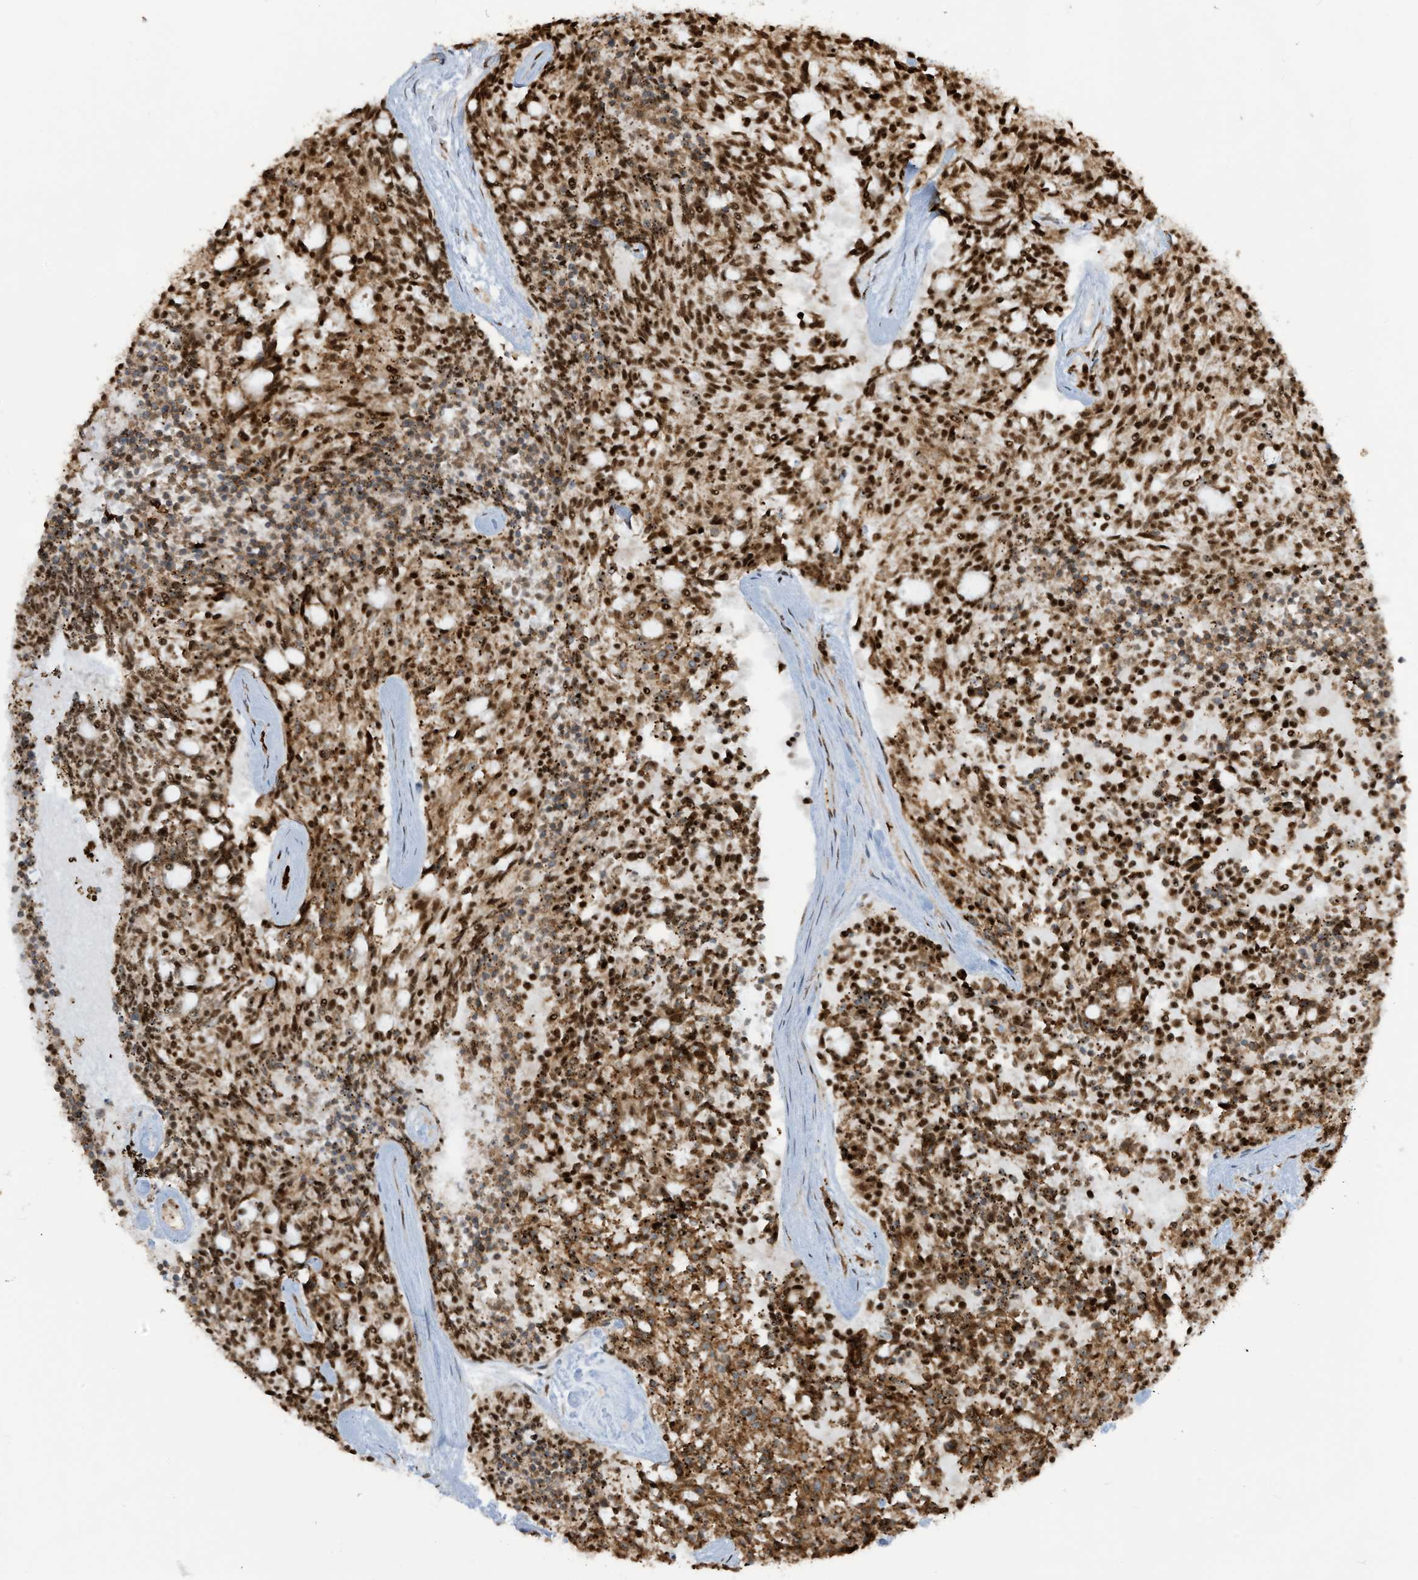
{"staining": {"intensity": "strong", "quantity": ">75%", "location": "cytoplasmic/membranous,nuclear"}, "tissue": "carcinoid", "cell_type": "Tumor cells", "image_type": "cancer", "snomed": [{"axis": "morphology", "description": "Carcinoid, malignant, NOS"}, {"axis": "topography", "description": "Pancreas"}], "caption": "Carcinoid stained for a protein shows strong cytoplasmic/membranous and nuclear positivity in tumor cells.", "gene": "LBH", "patient": {"sex": "female", "age": 54}}